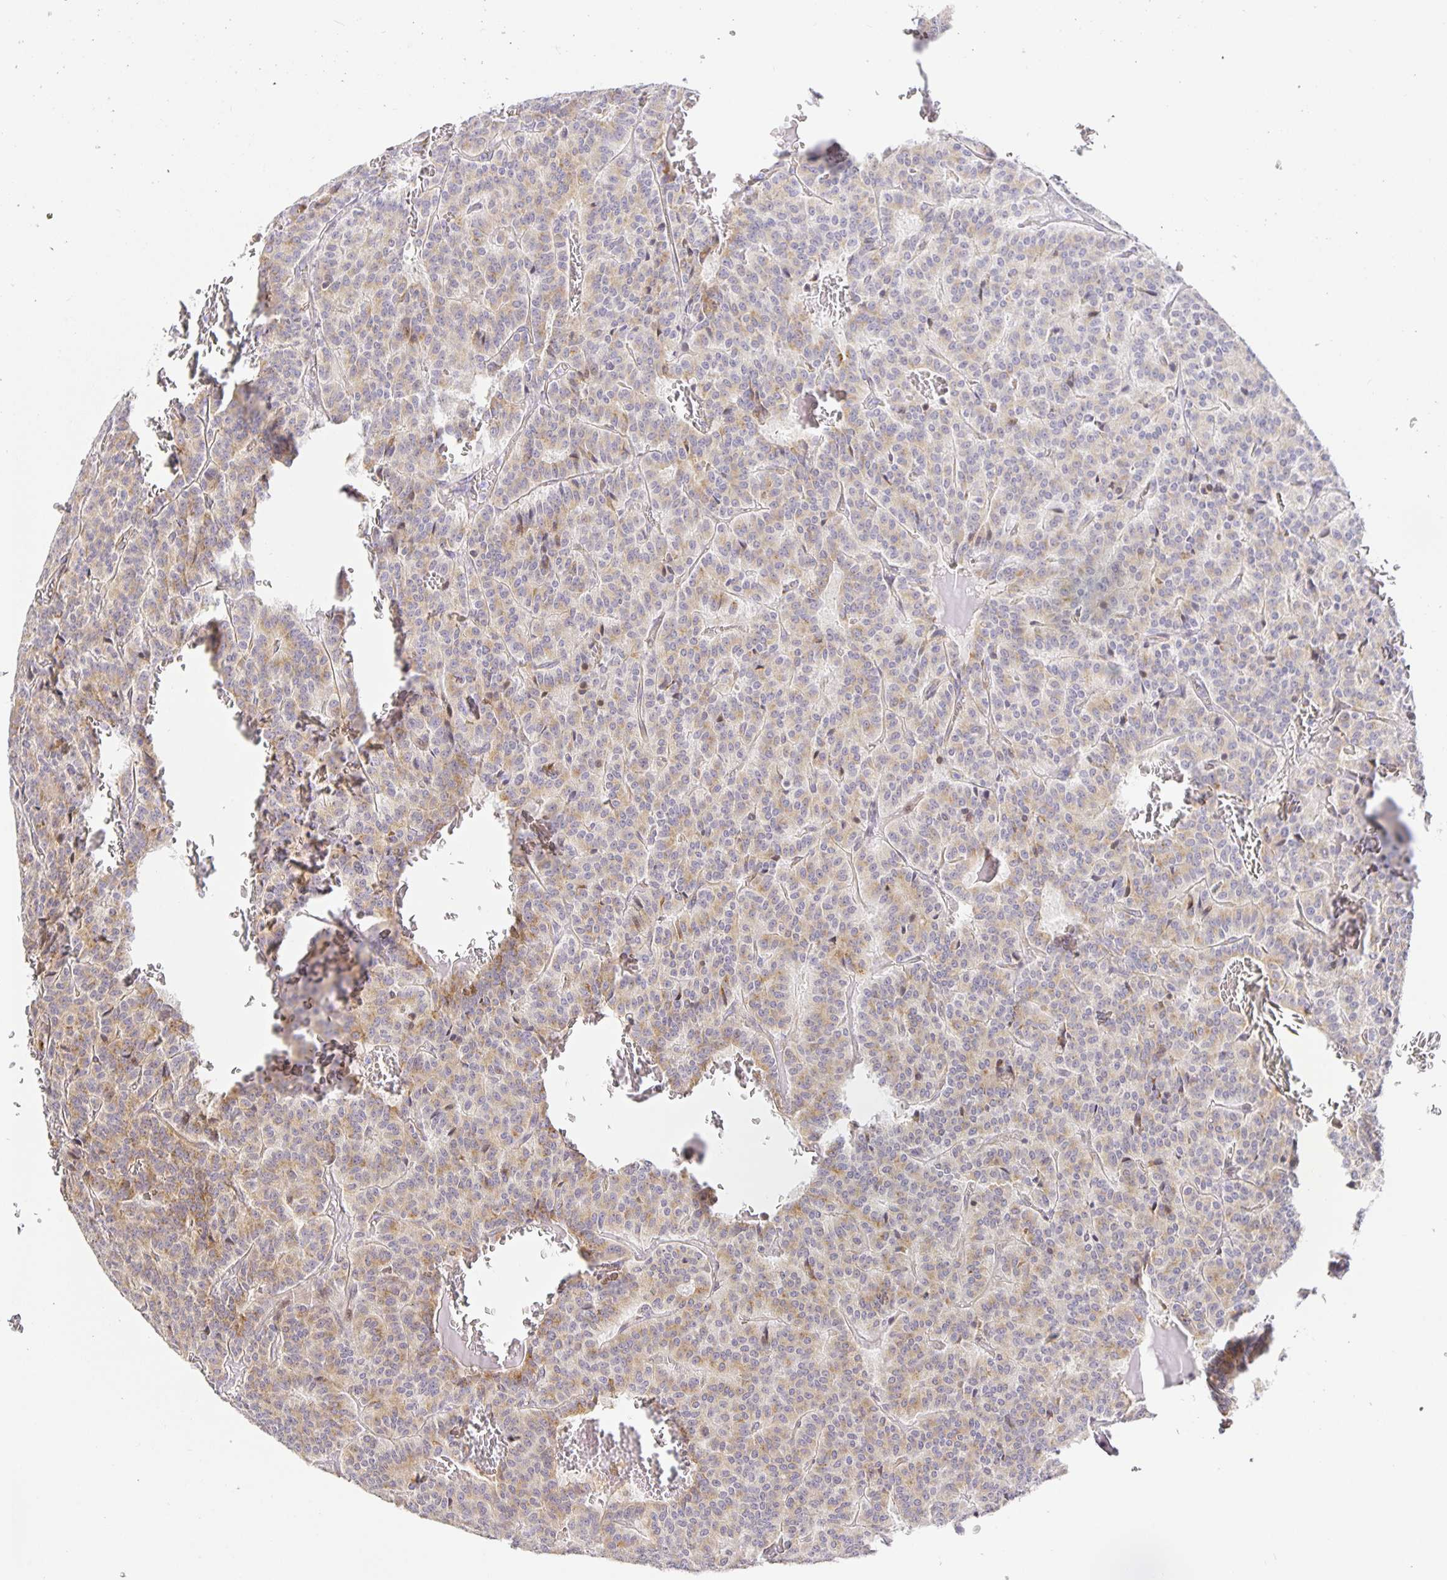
{"staining": {"intensity": "weak", "quantity": "25%-75%", "location": "cytoplasmic/membranous"}, "tissue": "carcinoid", "cell_type": "Tumor cells", "image_type": "cancer", "snomed": [{"axis": "morphology", "description": "Carcinoid, malignant, NOS"}, {"axis": "topography", "description": "Lung"}], "caption": "Immunohistochemistry micrograph of human malignant carcinoid stained for a protein (brown), which demonstrates low levels of weak cytoplasmic/membranous positivity in about 25%-75% of tumor cells.", "gene": "TJP3", "patient": {"sex": "male", "age": 70}}